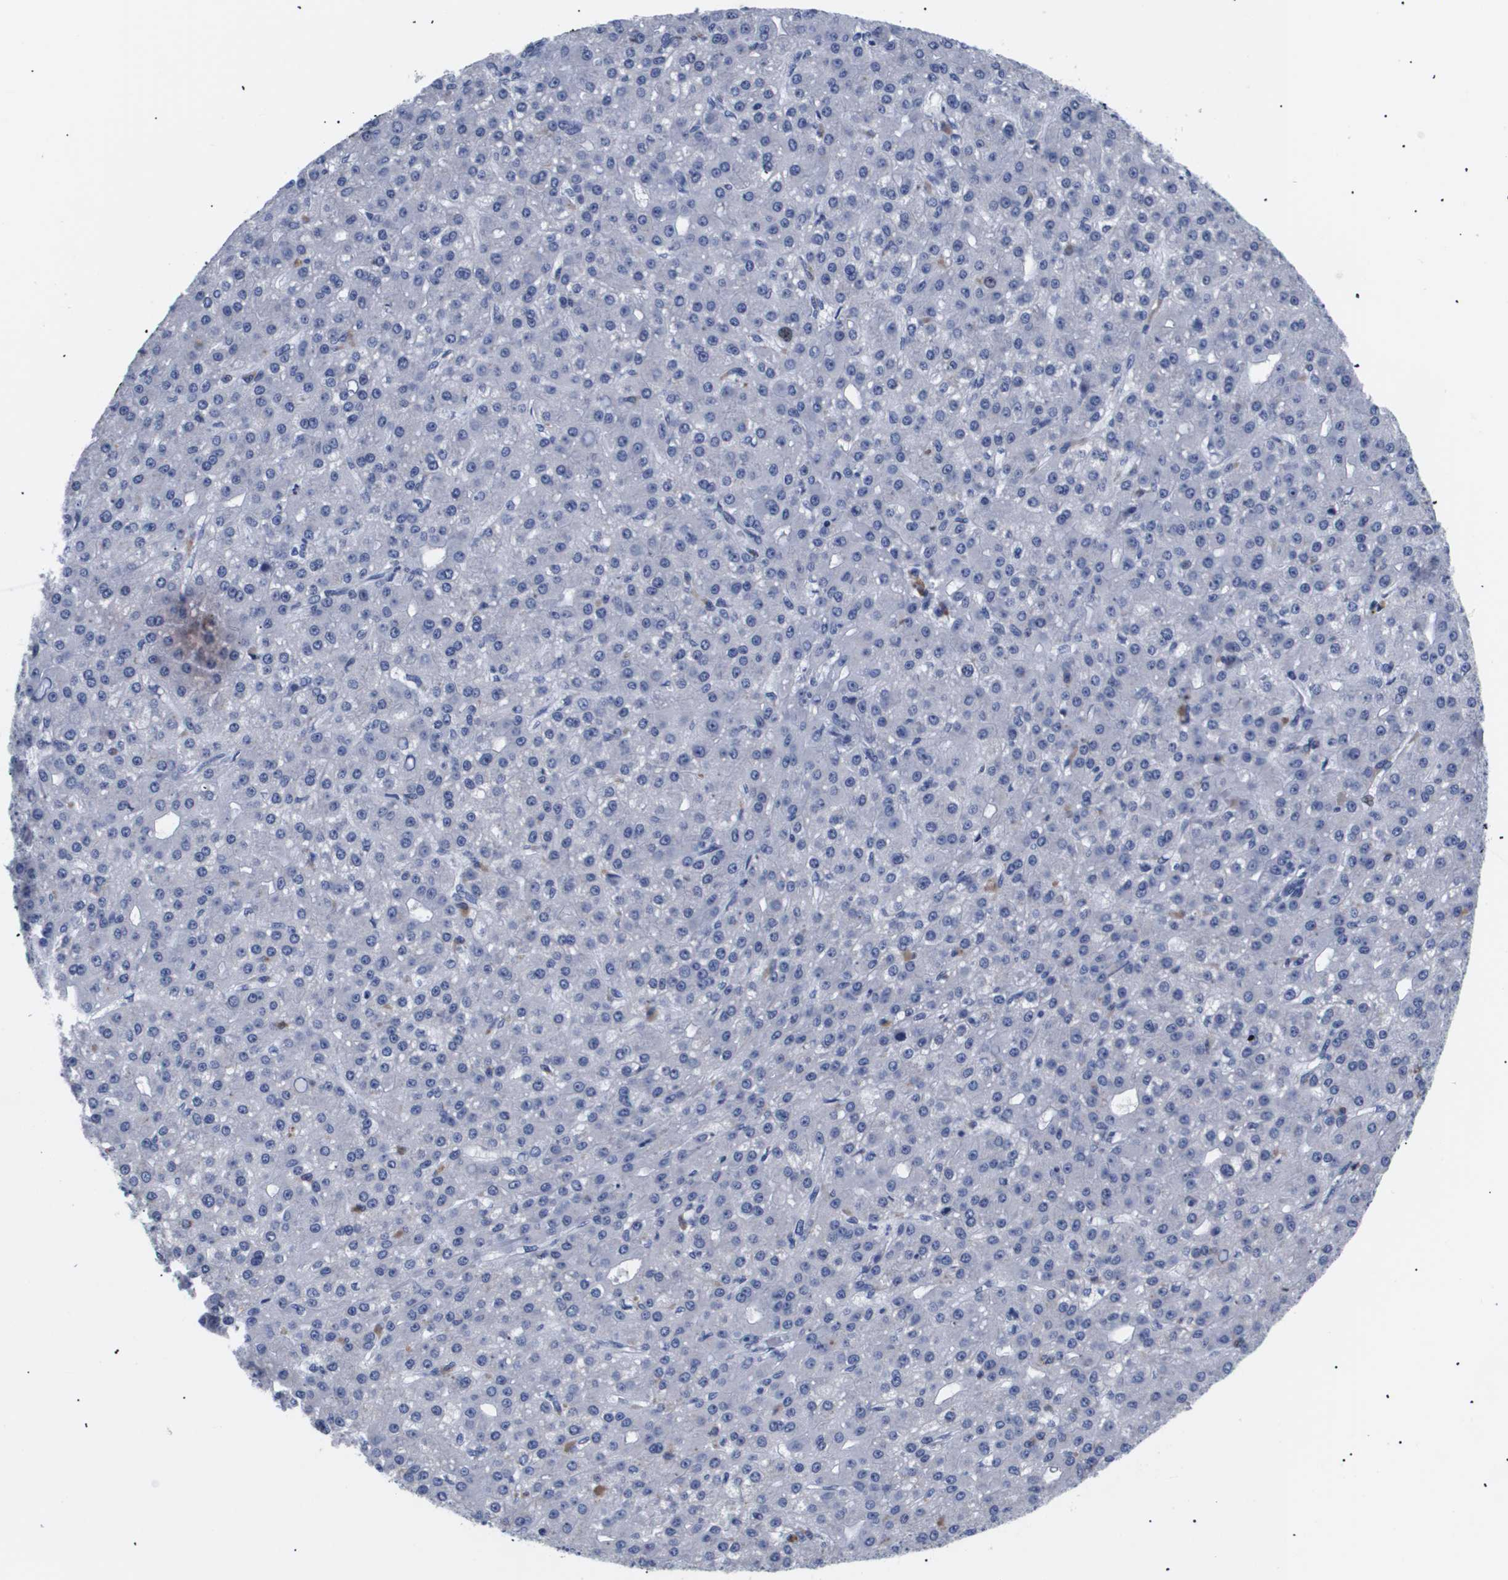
{"staining": {"intensity": "negative", "quantity": "none", "location": "none"}, "tissue": "liver cancer", "cell_type": "Tumor cells", "image_type": "cancer", "snomed": [{"axis": "morphology", "description": "Carcinoma, Hepatocellular, NOS"}, {"axis": "topography", "description": "Liver"}], "caption": "High power microscopy micrograph of an IHC image of liver hepatocellular carcinoma, revealing no significant expression in tumor cells. (DAB (3,3'-diaminobenzidine) IHC visualized using brightfield microscopy, high magnification).", "gene": "ATP6V0A4", "patient": {"sex": "male", "age": 67}}